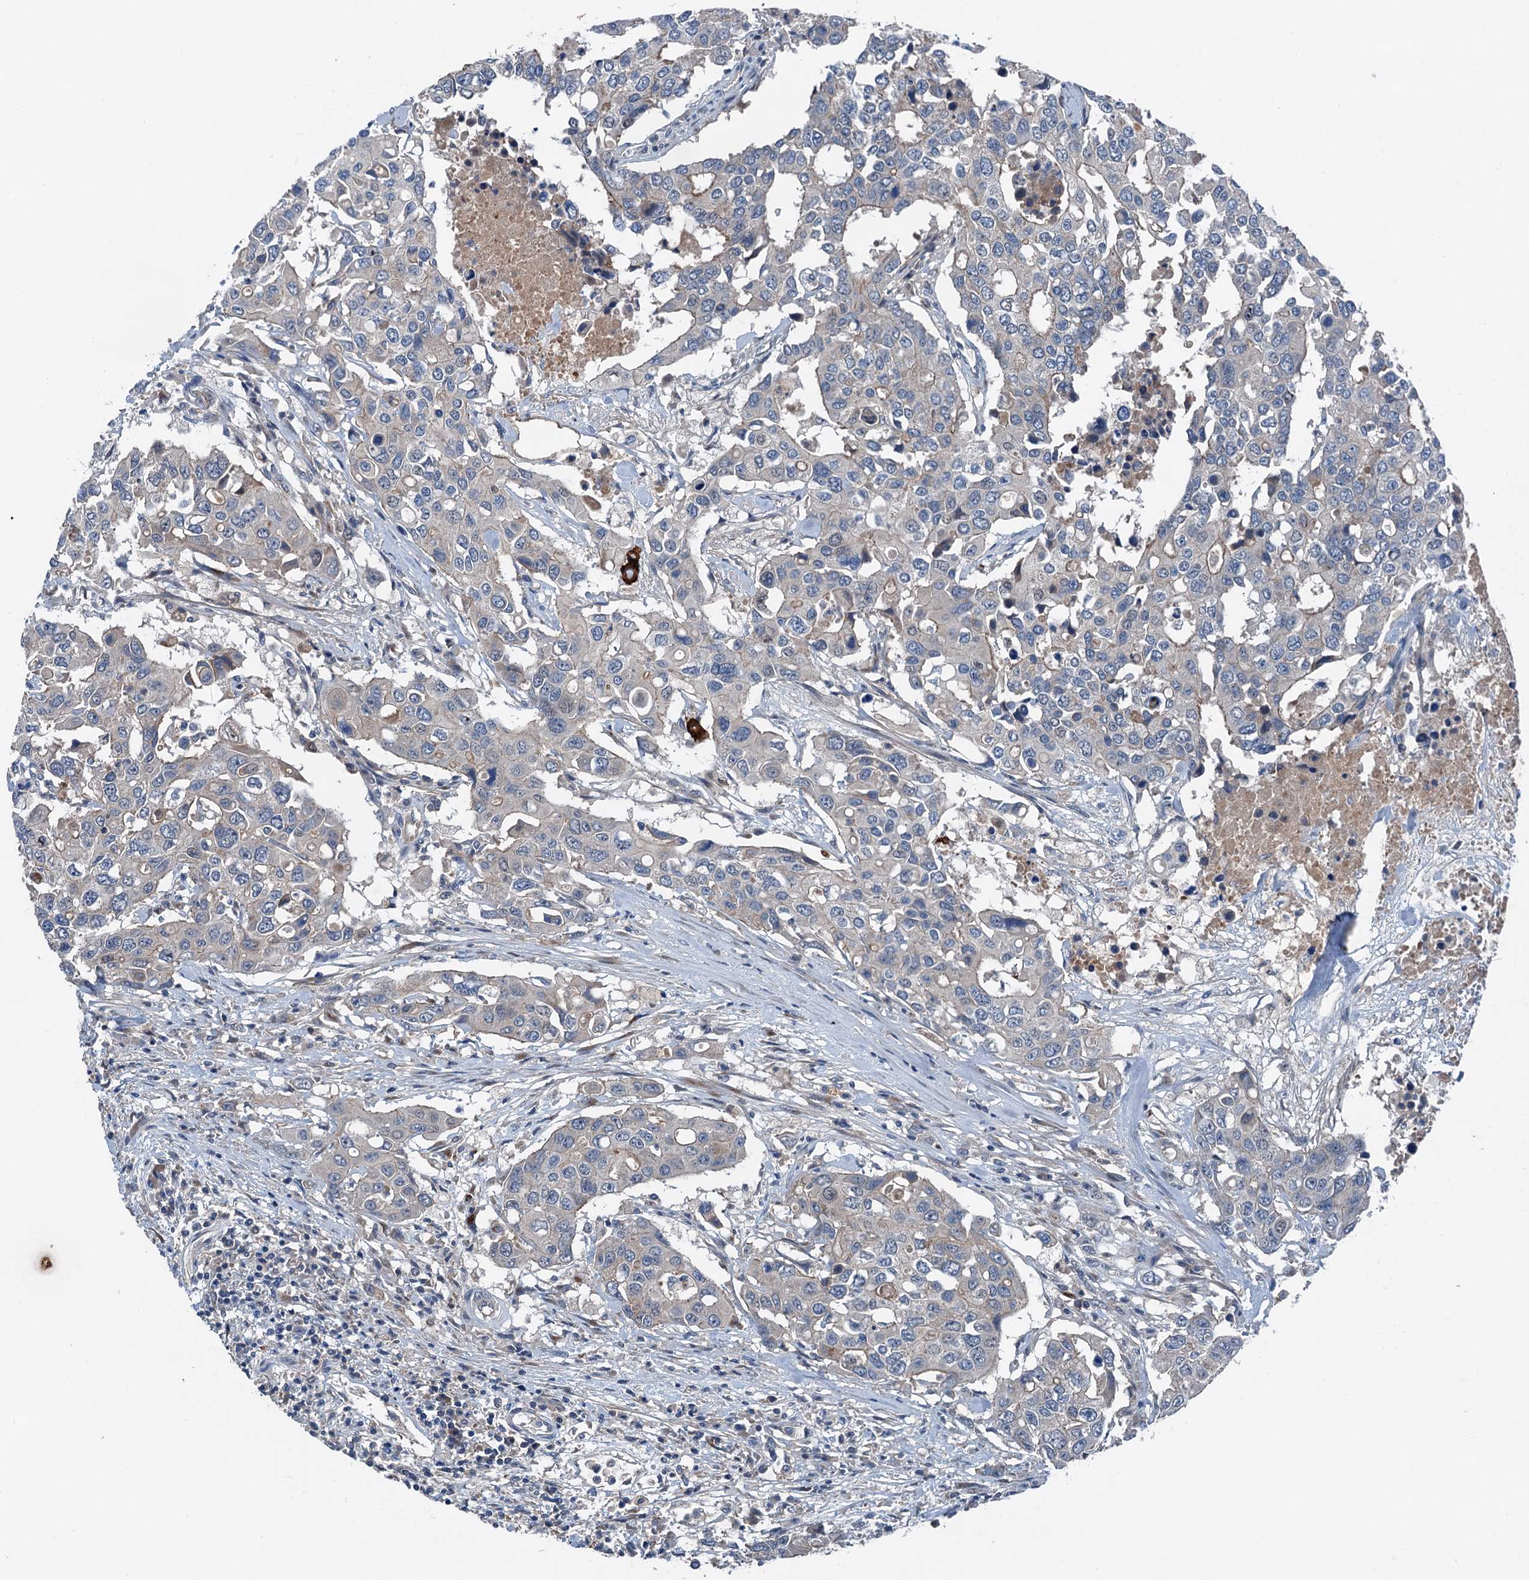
{"staining": {"intensity": "negative", "quantity": "none", "location": "none"}, "tissue": "colorectal cancer", "cell_type": "Tumor cells", "image_type": "cancer", "snomed": [{"axis": "morphology", "description": "Adenocarcinoma, NOS"}, {"axis": "topography", "description": "Colon"}], "caption": "There is no significant expression in tumor cells of colorectal adenocarcinoma. (Immunohistochemistry (ihc), brightfield microscopy, high magnification).", "gene": "SLC2A10", "patient": {"sex": "male", "age": 77}}